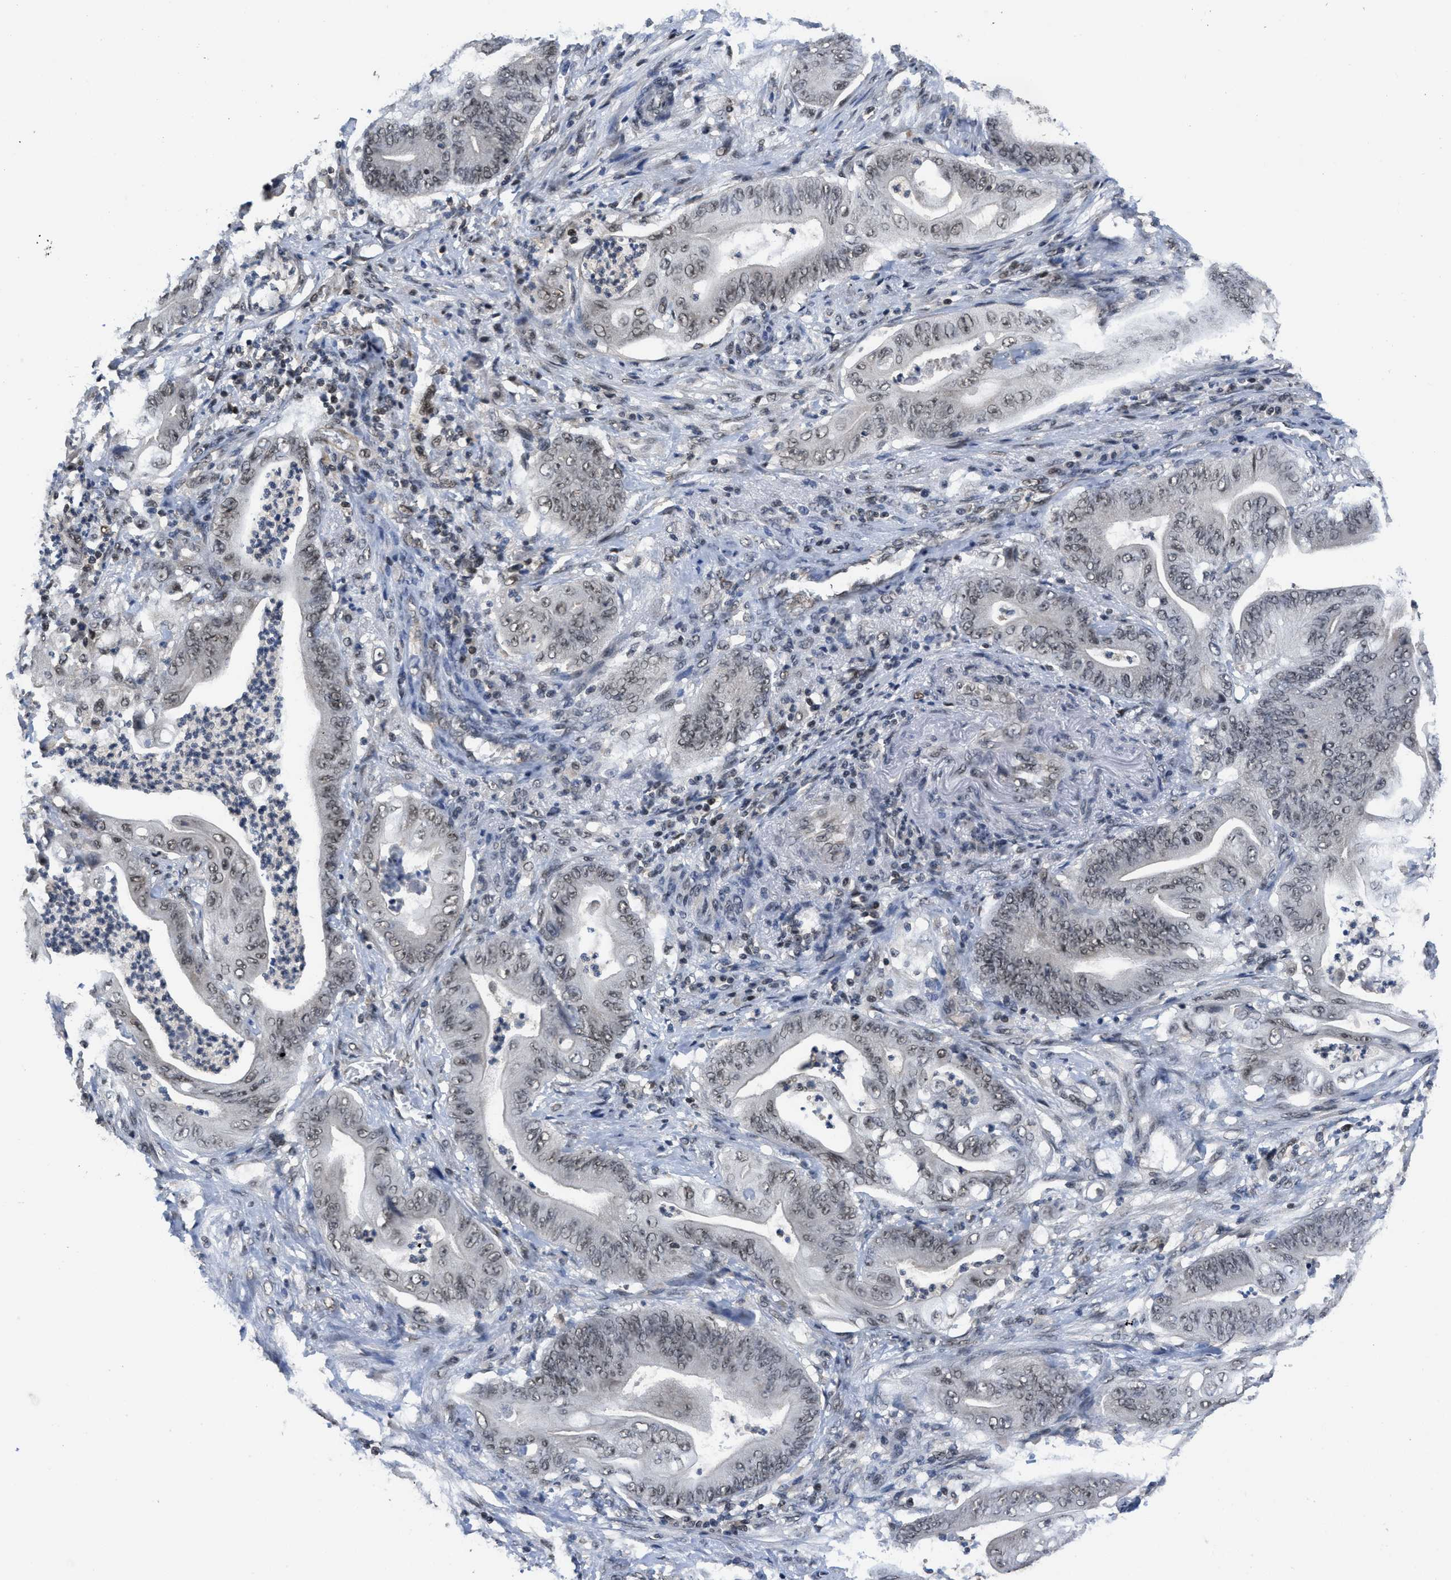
{"staining": {"intensity": "weak", "quantity": ">75%", "location": "nuclear"}, "tissue": "stomach cancer", "cell_type": "Tumor cells", "image_type": "cancer", "snomed": [{"axis": "morphology", "description": "Adenocarcinoma, NOS"}, {"axis": "topography", "description": "Stomach"}], "caption": "A low amount of weak nuclear expression is seen in about >75% of tumor cells in stomach adenocarcinoma tissue.", "gene": "CUL4B", "patient": {"sex": "female", "age": 73}}